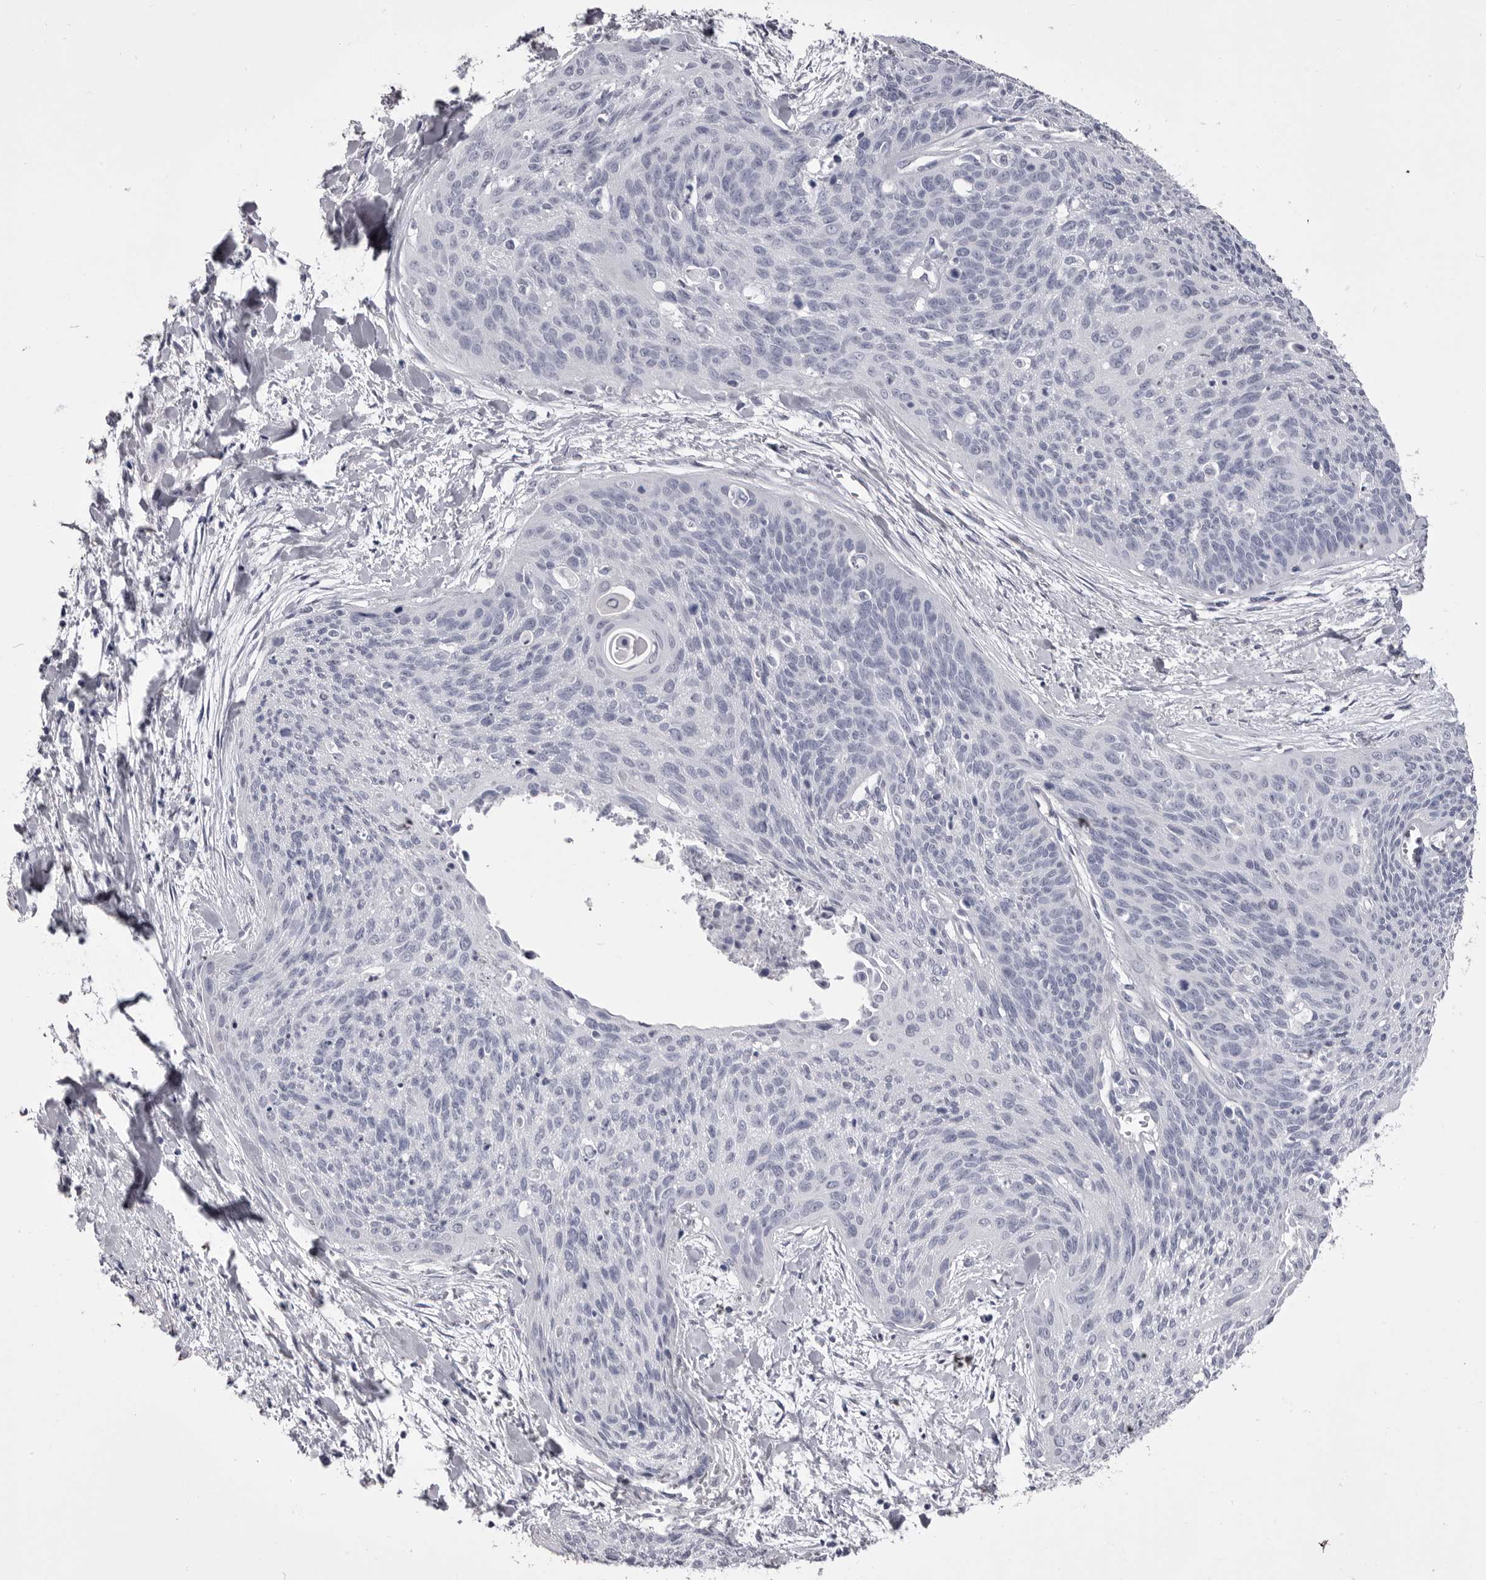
{"staining": {"intensity": "negative", "quantity": "none", "location": "none"}, "tissue": "cervical cancer", "cell_type": "Tumor cells", "image_type": "cancer", "snomed": [{"axis": "morphology", "description": "Squamous cell carcinoma, NOS"}, {"axis": "topography", "description": "Cervix"}], "caption": "Micrograph shows no significant protein staining in tumor cells of cervical cancer (squamous cell carcinoma).", "gene": "ANK2", "patient": {"sex": "female", "age": 55}}